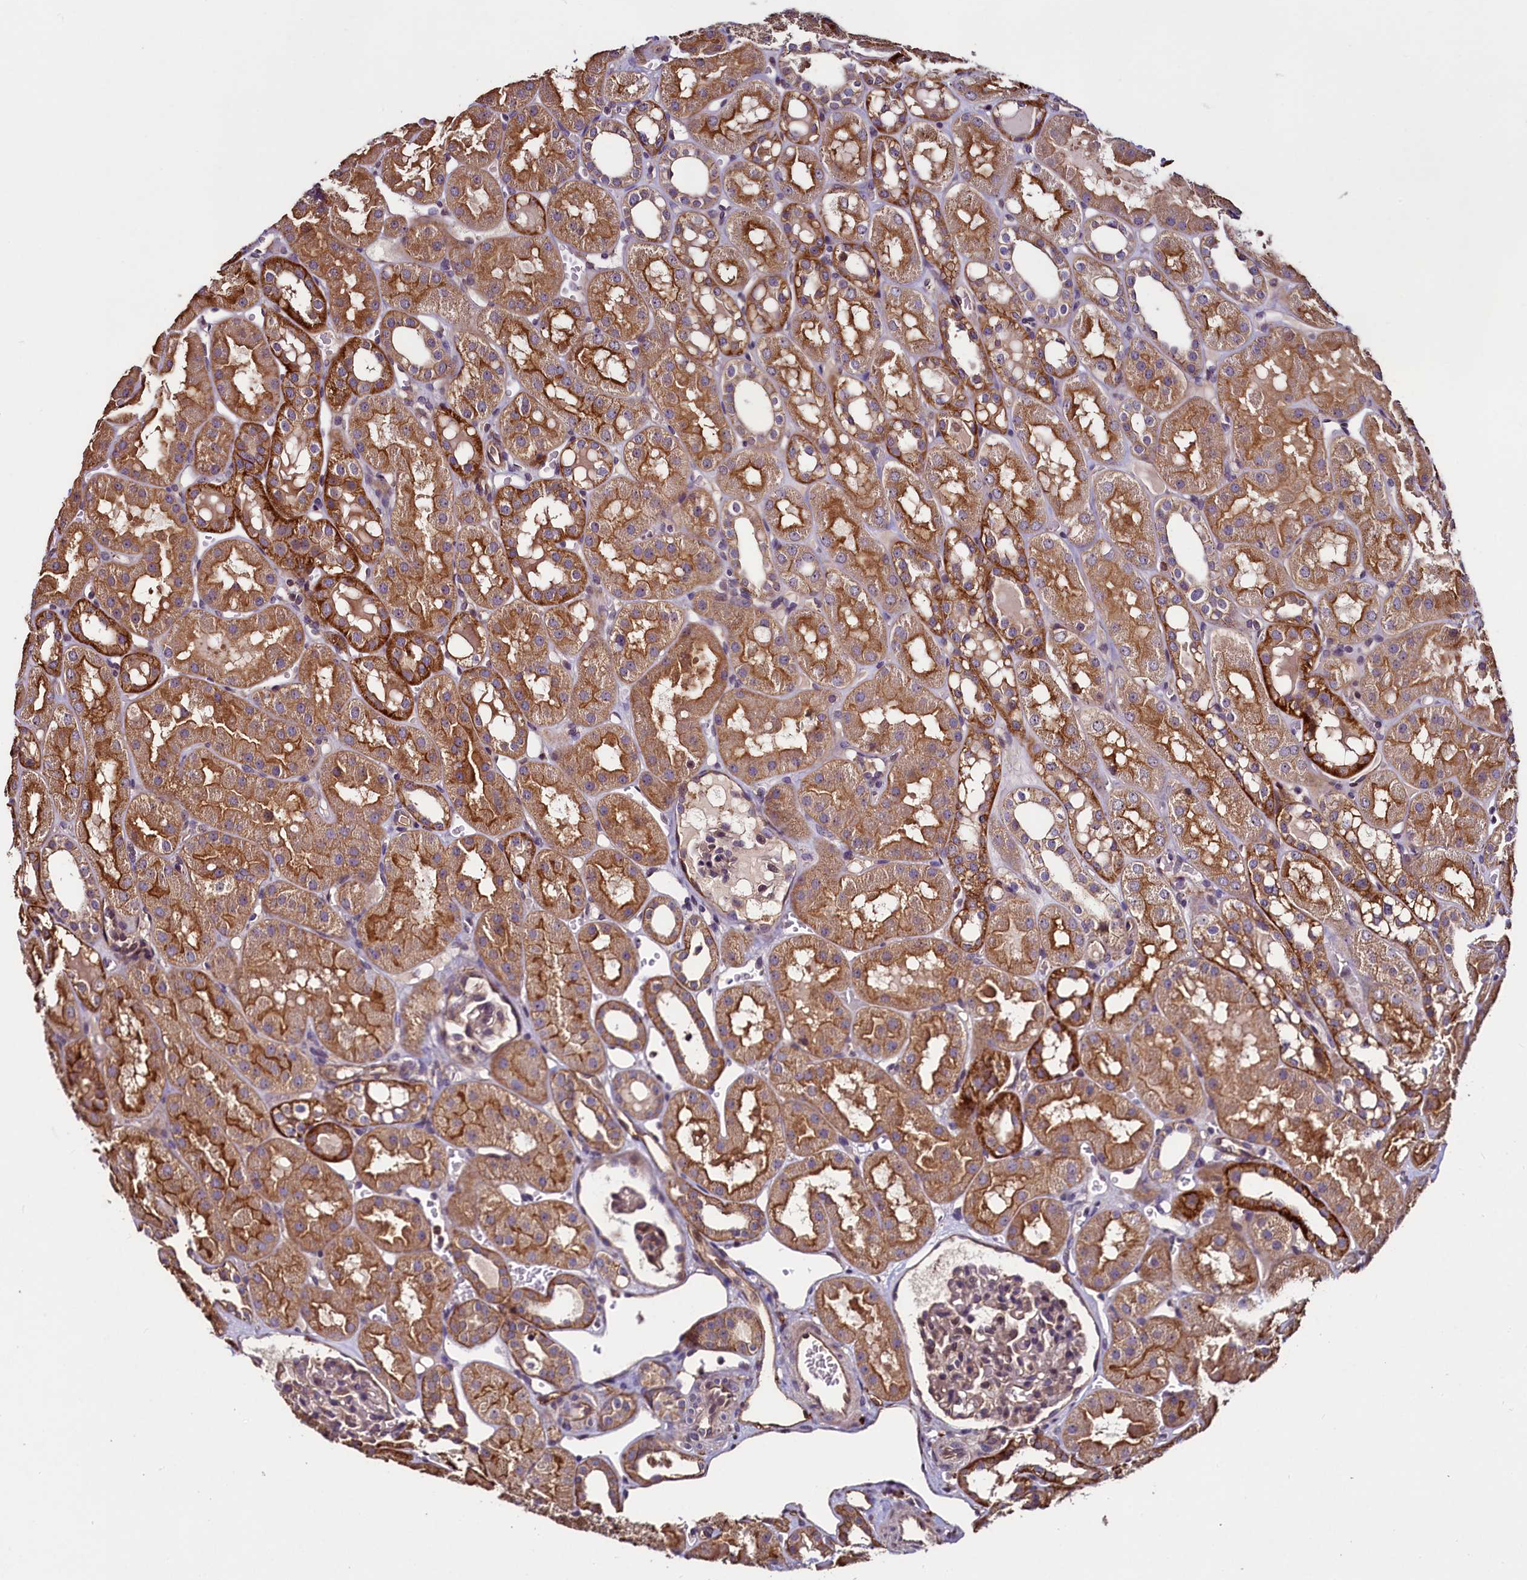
{"staining": {"intensity": "weak", "quantity": "25%-75%", "location": "cytoplasmic/membranous"}, "tissue": "kidney", "cell_type": "Cells in glomeruli", "image_type": "normal", "snomed": [{"axis": "morphology", "description": "Normal tissue, NOS"}, {"axis": "topography", "description": "Kidney"}], "caption": "A brown stain labels weak cytoplasmic/membranous positivity of a protein in cells in glomeruli of unremarkable kidney. Using DAB (brown) and hematoxylin (blue) stains, captured at high magnification using brightfield microscopy.", "gene": "PALM", "patient": {"sex": "male", "age": 16}}